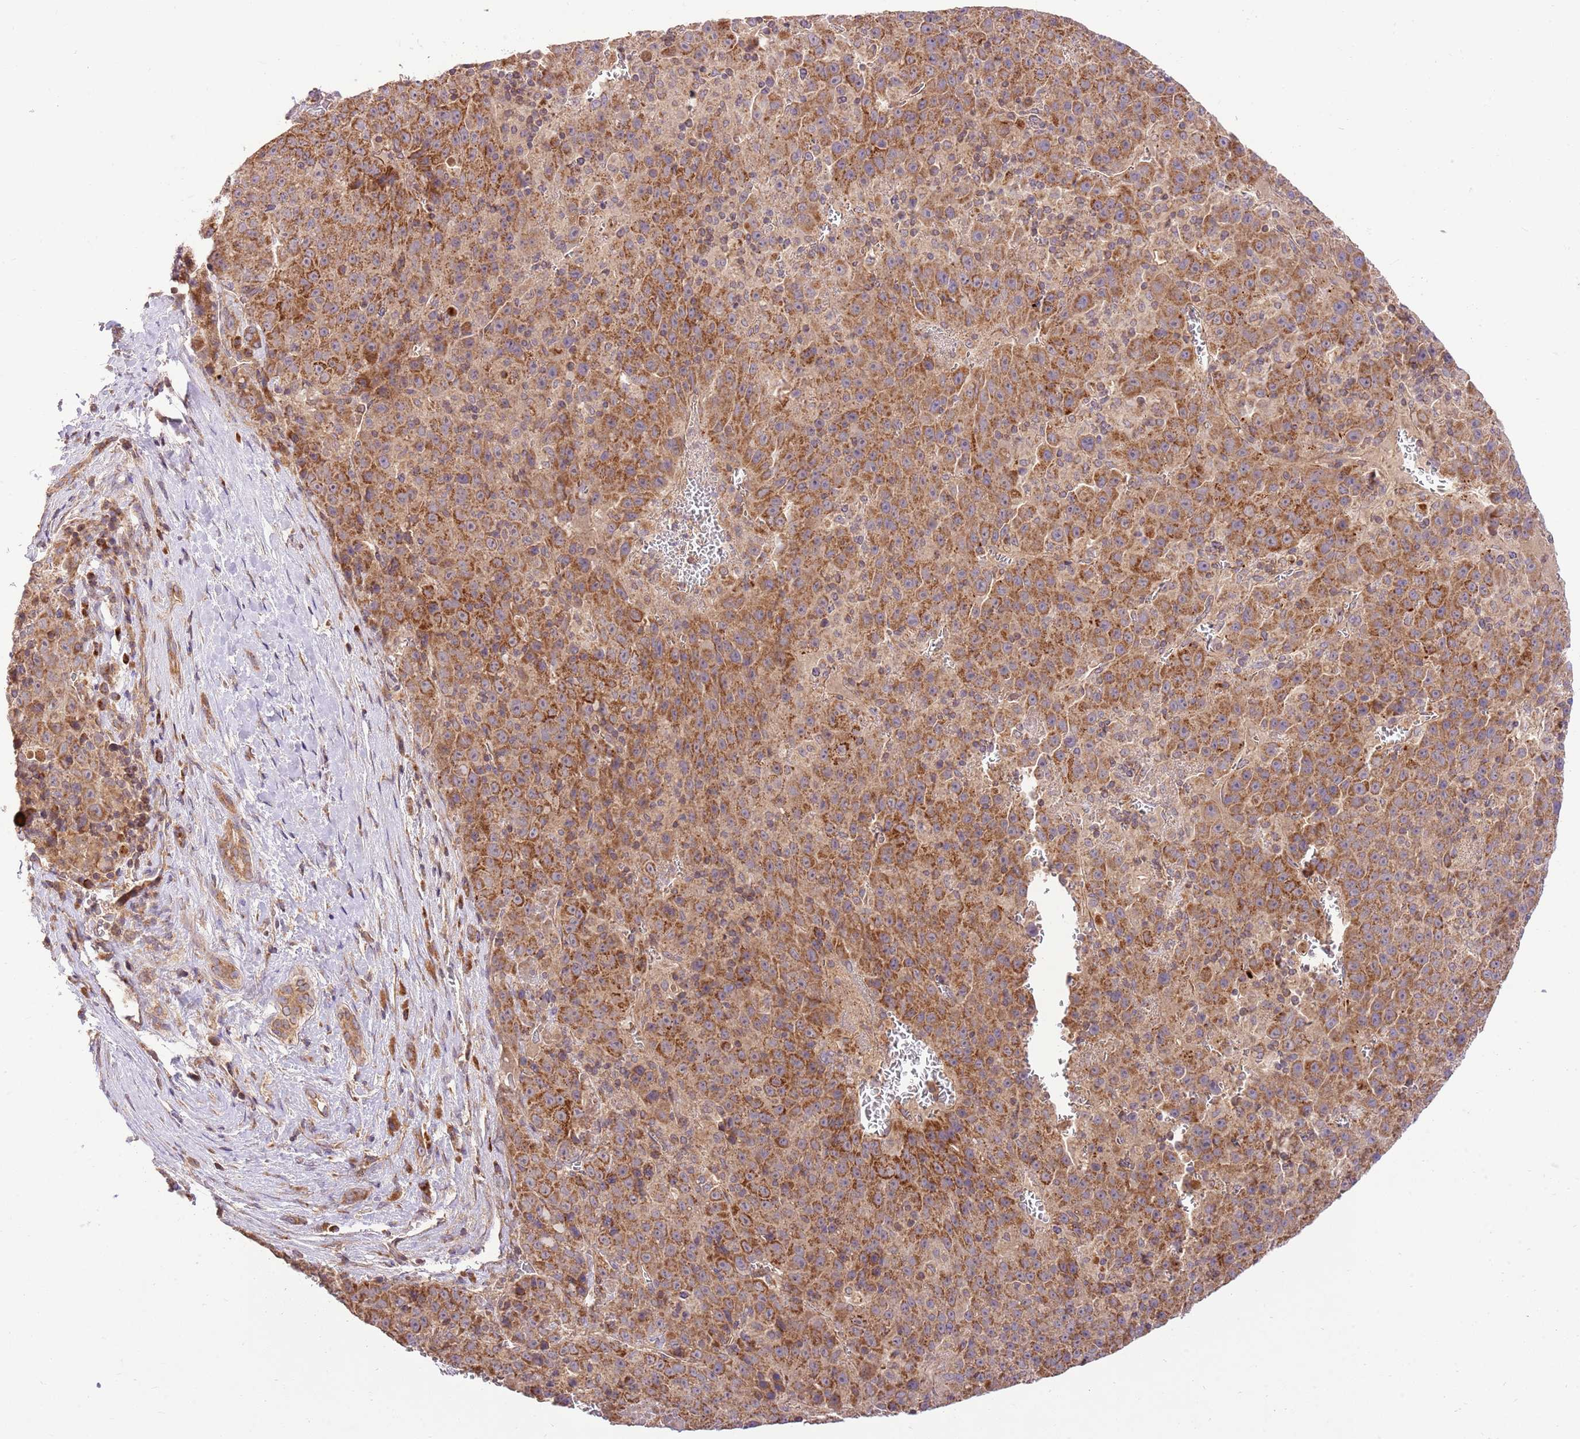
{"staining": {"intensity": "moderate", "quantity": ">75%", "location": "cytoplasmic/membranous"}, "tissue": "liver cancer", "cell_type": "Tumor cells", "image_type": "cancer", "snomed": [{"axis": "morphology", "description": "Carcinoma, Hepatocellular, NOS"}, {"axis": "topography", "description": "Liver"}], "caption": "Liver hepatocellular carcinoma was stained to show a protein in brown. There is medium levels of moderate cytoplasmic/membranous positivity in about >75% of tumor cells. (DAB (3,3'-diaminobenzidine) = brown stain, brightfield microscopy at high magnification).", "gene": "SPATA2L", "patient": {"sex": "female", "age": 53}}